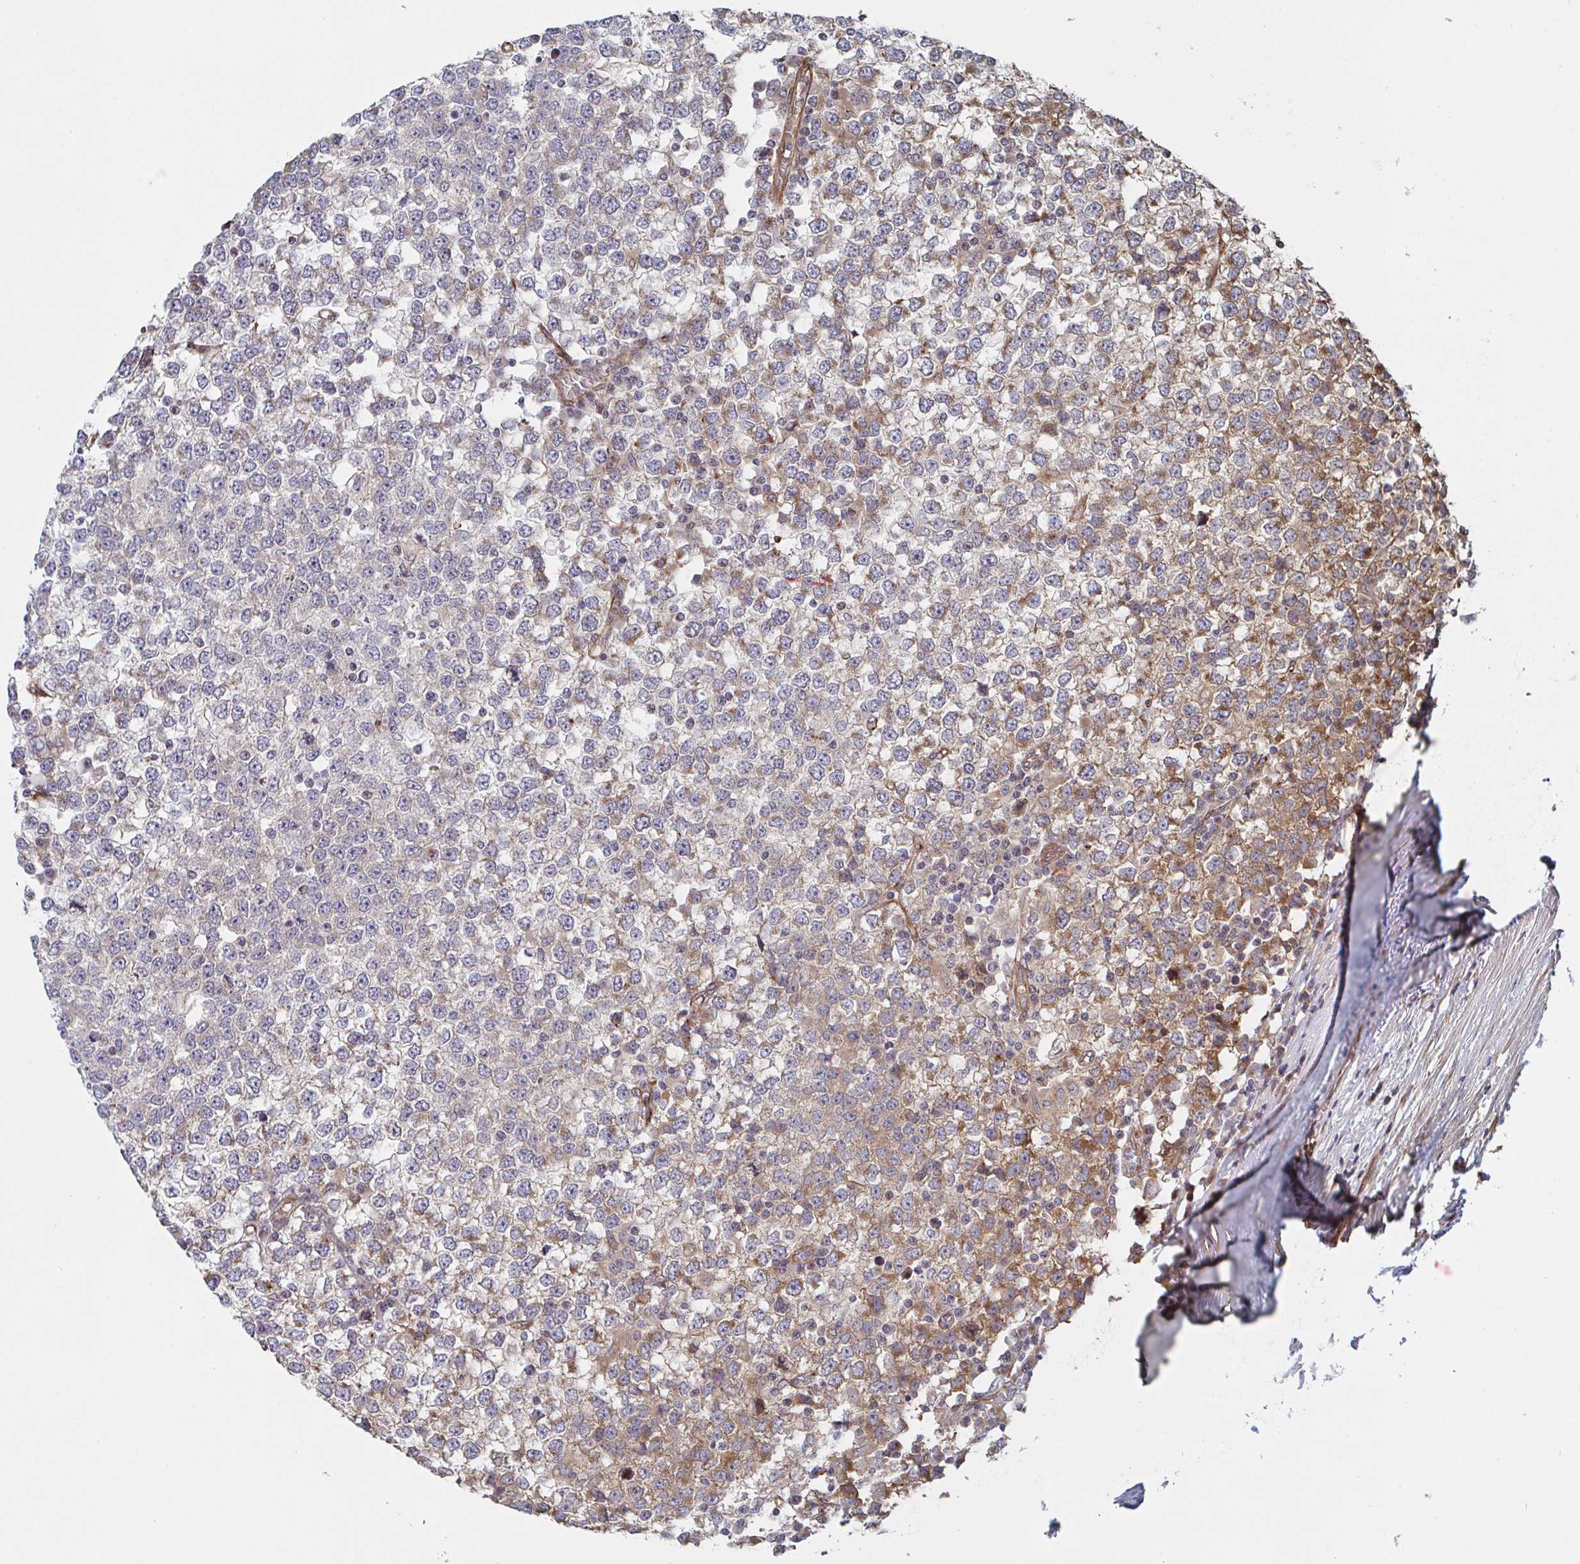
{"staining": {"intensity": "negative", "quantity": "none", "location": "none"}, "tissue": "testis cancer", "cell_type": "Tumor cells", "image_type": "cancer", "snomed": [{"axis": "morphology", "description": "Seminoma, NOS"}, {"axis": "topography", "description": "Testis"}], "caption": "An IHC micrograph of testis cancer is shown. There is no staining in tumor cells of testis cancer.", "gene": "DVL3", "patient": {"sex": "male", "age": 65}}